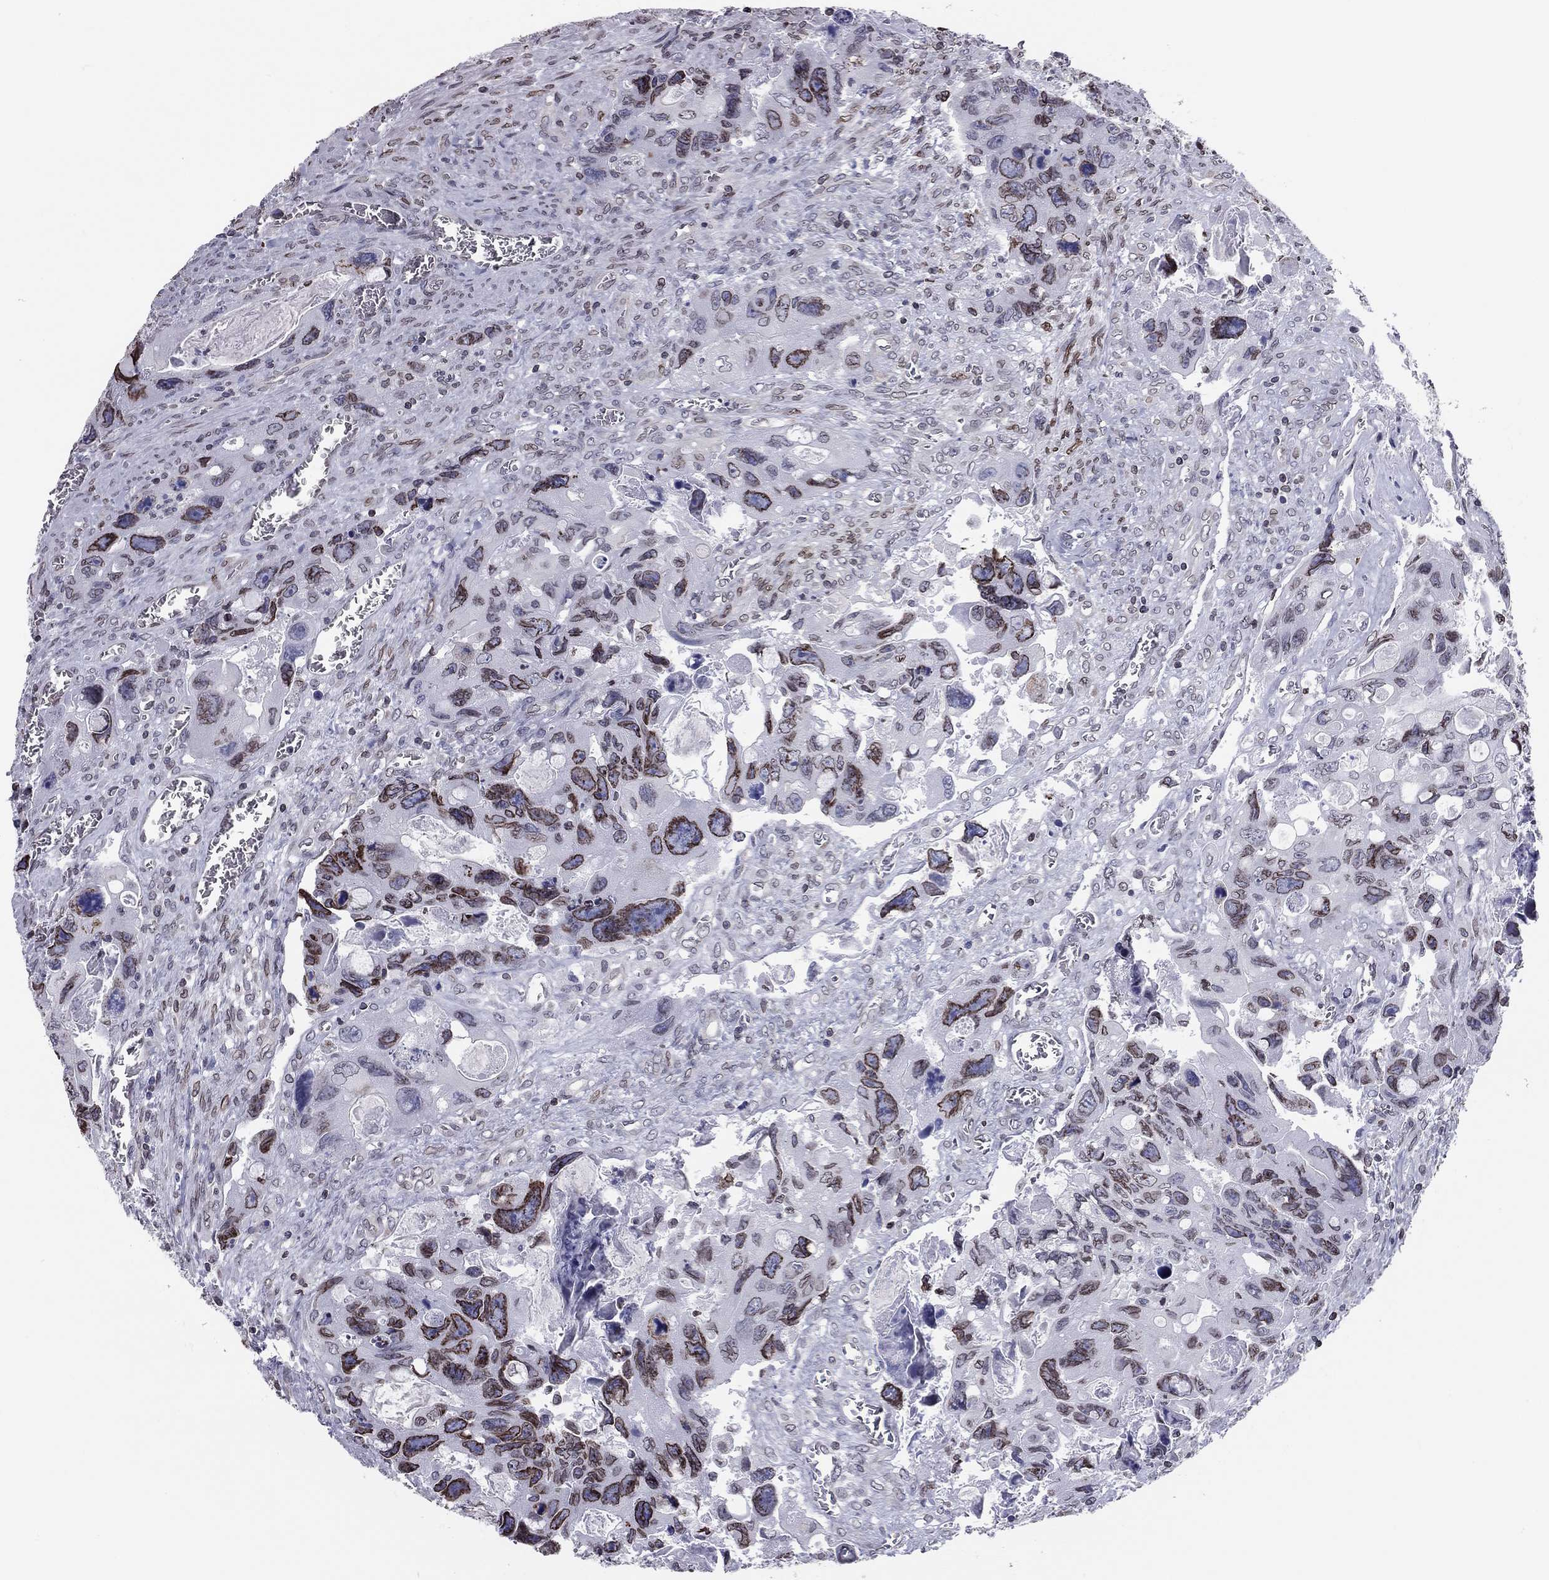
{"staining": {"intensity": "strong", "quantity": ">75%", "location": "cytoplasmic/membranous,nuclear"}, "tissue": "colorectal cancer", "cell_type": "Tumor cells", "image_type": "cancer", "snomed": [{"axis": "morphology", "description": "Adenocarcinoma, NOS"}, {"axis": "topography", "description": "Rectum"}], "caption": "Immunohistochemistry (IHC) image of human colorectal cancer (adenocarcinoma) stained for a protein (brown), which shows high levels of strong cytoplasmic/membranous and nuclear staining in about >75% of tumor cells.", "gene": "ESPL1", "patient": {"sex": "male", "age": 62}}